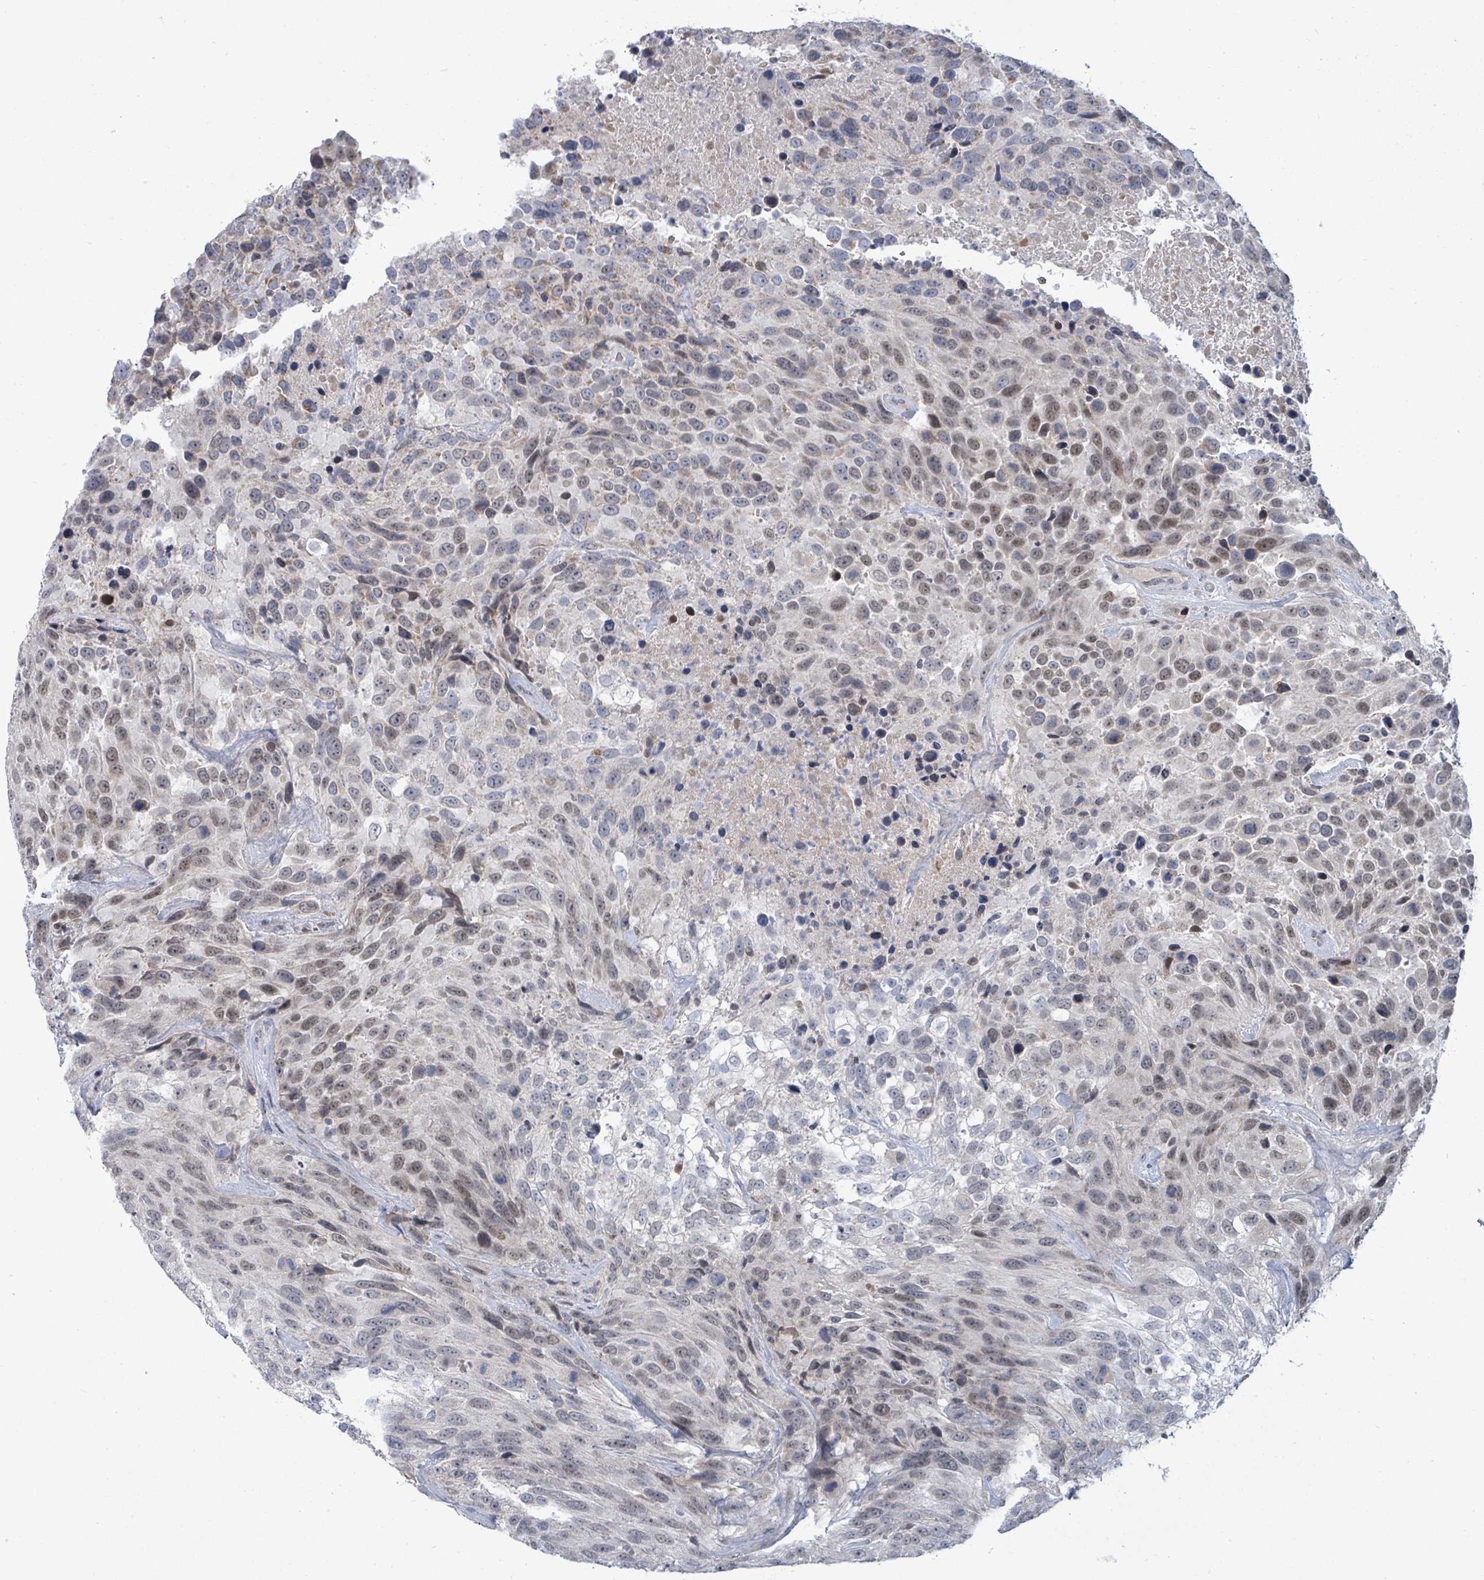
{"staining": {"intensity": "moderate", "quantity": "25%-75%", "location": "cytoplasmic/membranous,nuclear"}, "tissue": "urothelial cancer", "cell_type": "Tumor cells", "image_type": "cancer", "snomed": [{"axis": "morphology", "description": "Urothelial carcinoma, High grade"}, {"axis": "topography", "description": "Urinary bladder"}], "caption": "A high-resolution micrograph shows immunohistochemistry staining of urothelial carcinoma (high-grade), which displays moderate cytoplasmic/membranous and nuclear expression in approximately 25%-75% of tumor cells.", "gene": "ZFPM1", "patient": {"sex": "female", "age": 70}}